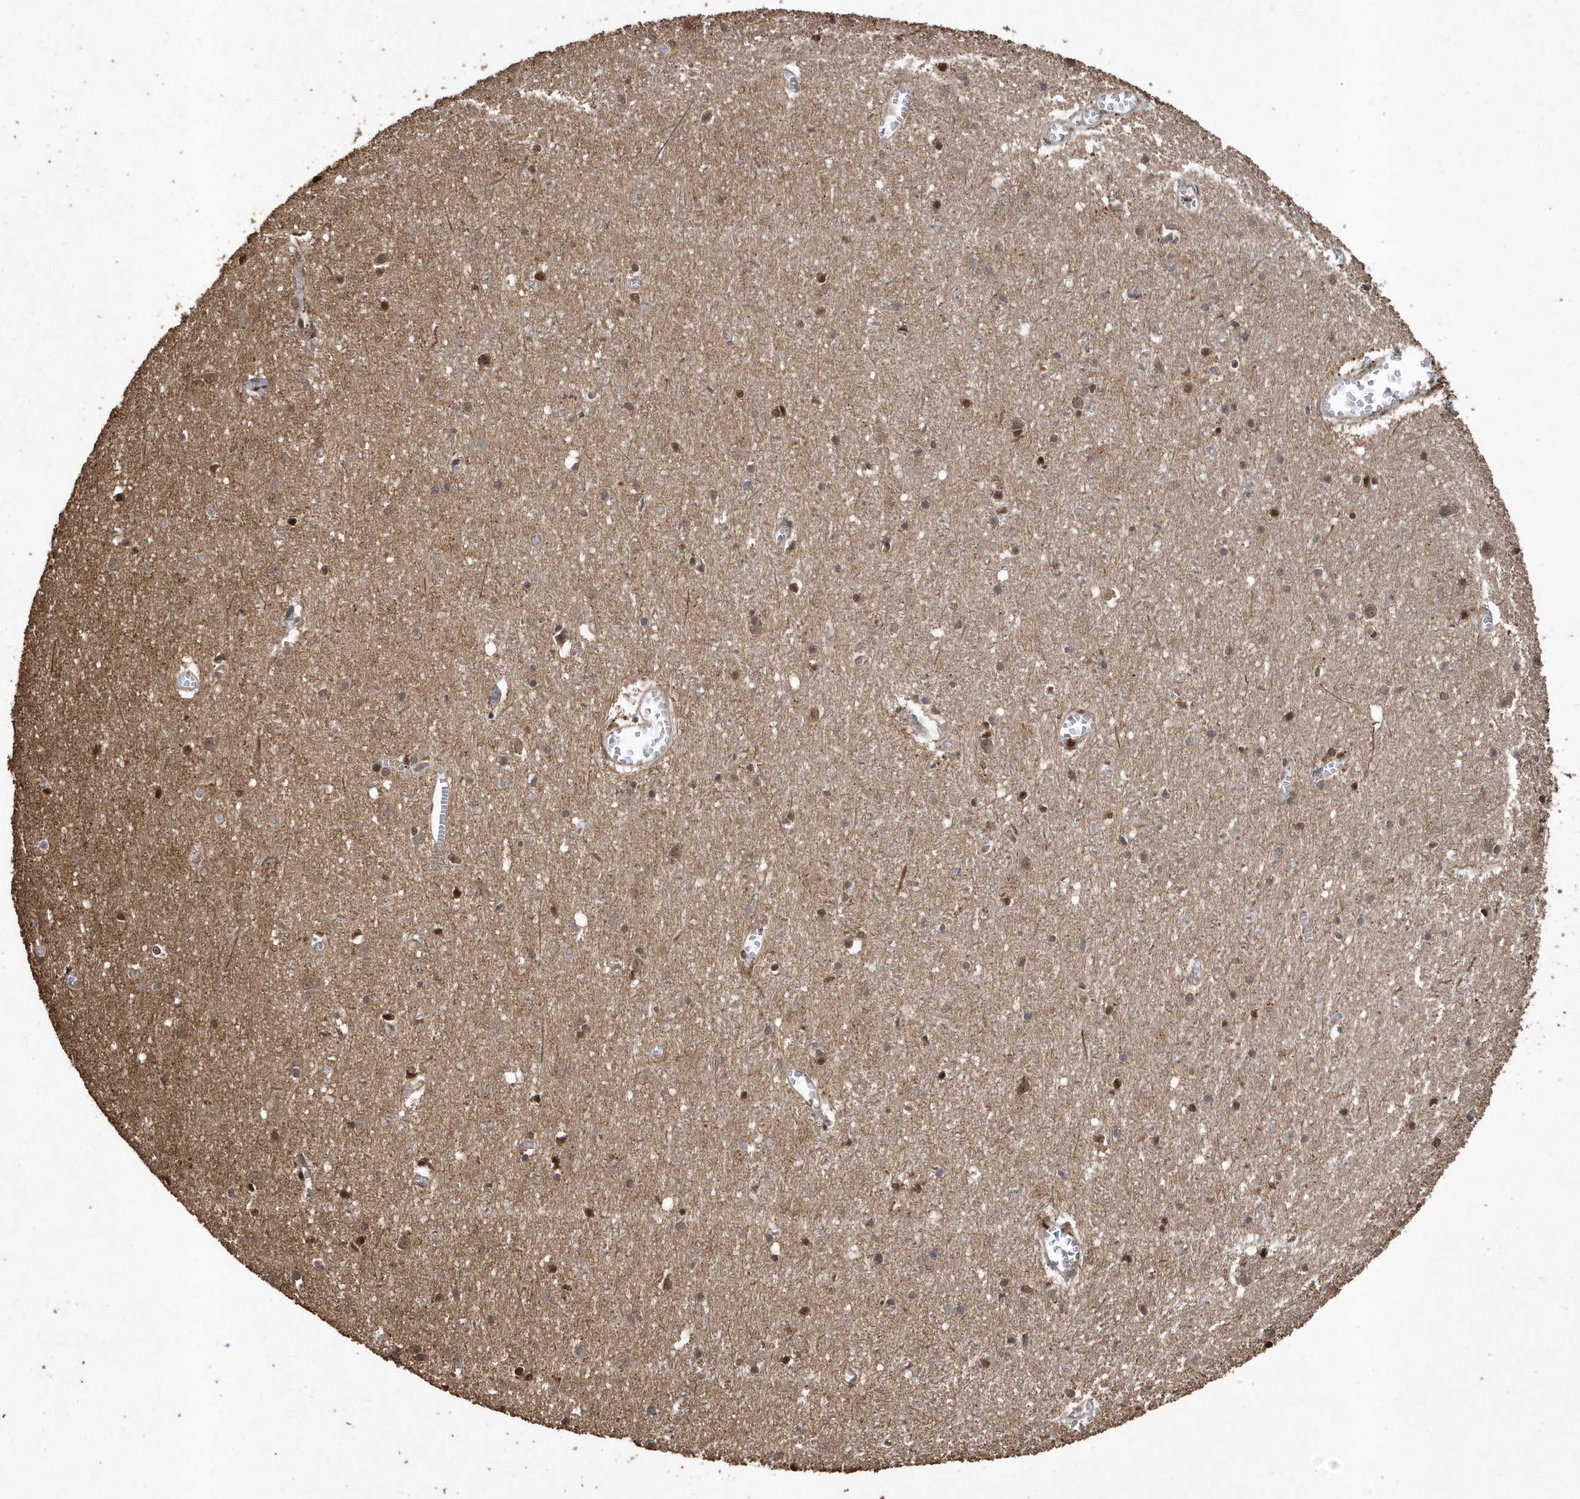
{"staining": {"intensity": "moderate", "quantity": "25%-75%", "location": "cytoplasmic/membranous,nuclear"}, "tissue": "cerebral cortex", "cell_type": "Endothelial cells", "image_type": "normal", "snomed": [{"axis": "morphology", "description": "Normal tissue, NOS"}, {"axis": "topography", "description": "Cerebral cortex"}], "caption": "Moderate cytoplasmic/membranous,nuclear expression is seen in approximately 25%-75% of endothelial cells in unremarkable cerebral cortex.", "gene": "INTS12", "patient": {"sex": "female", "age": 64}}